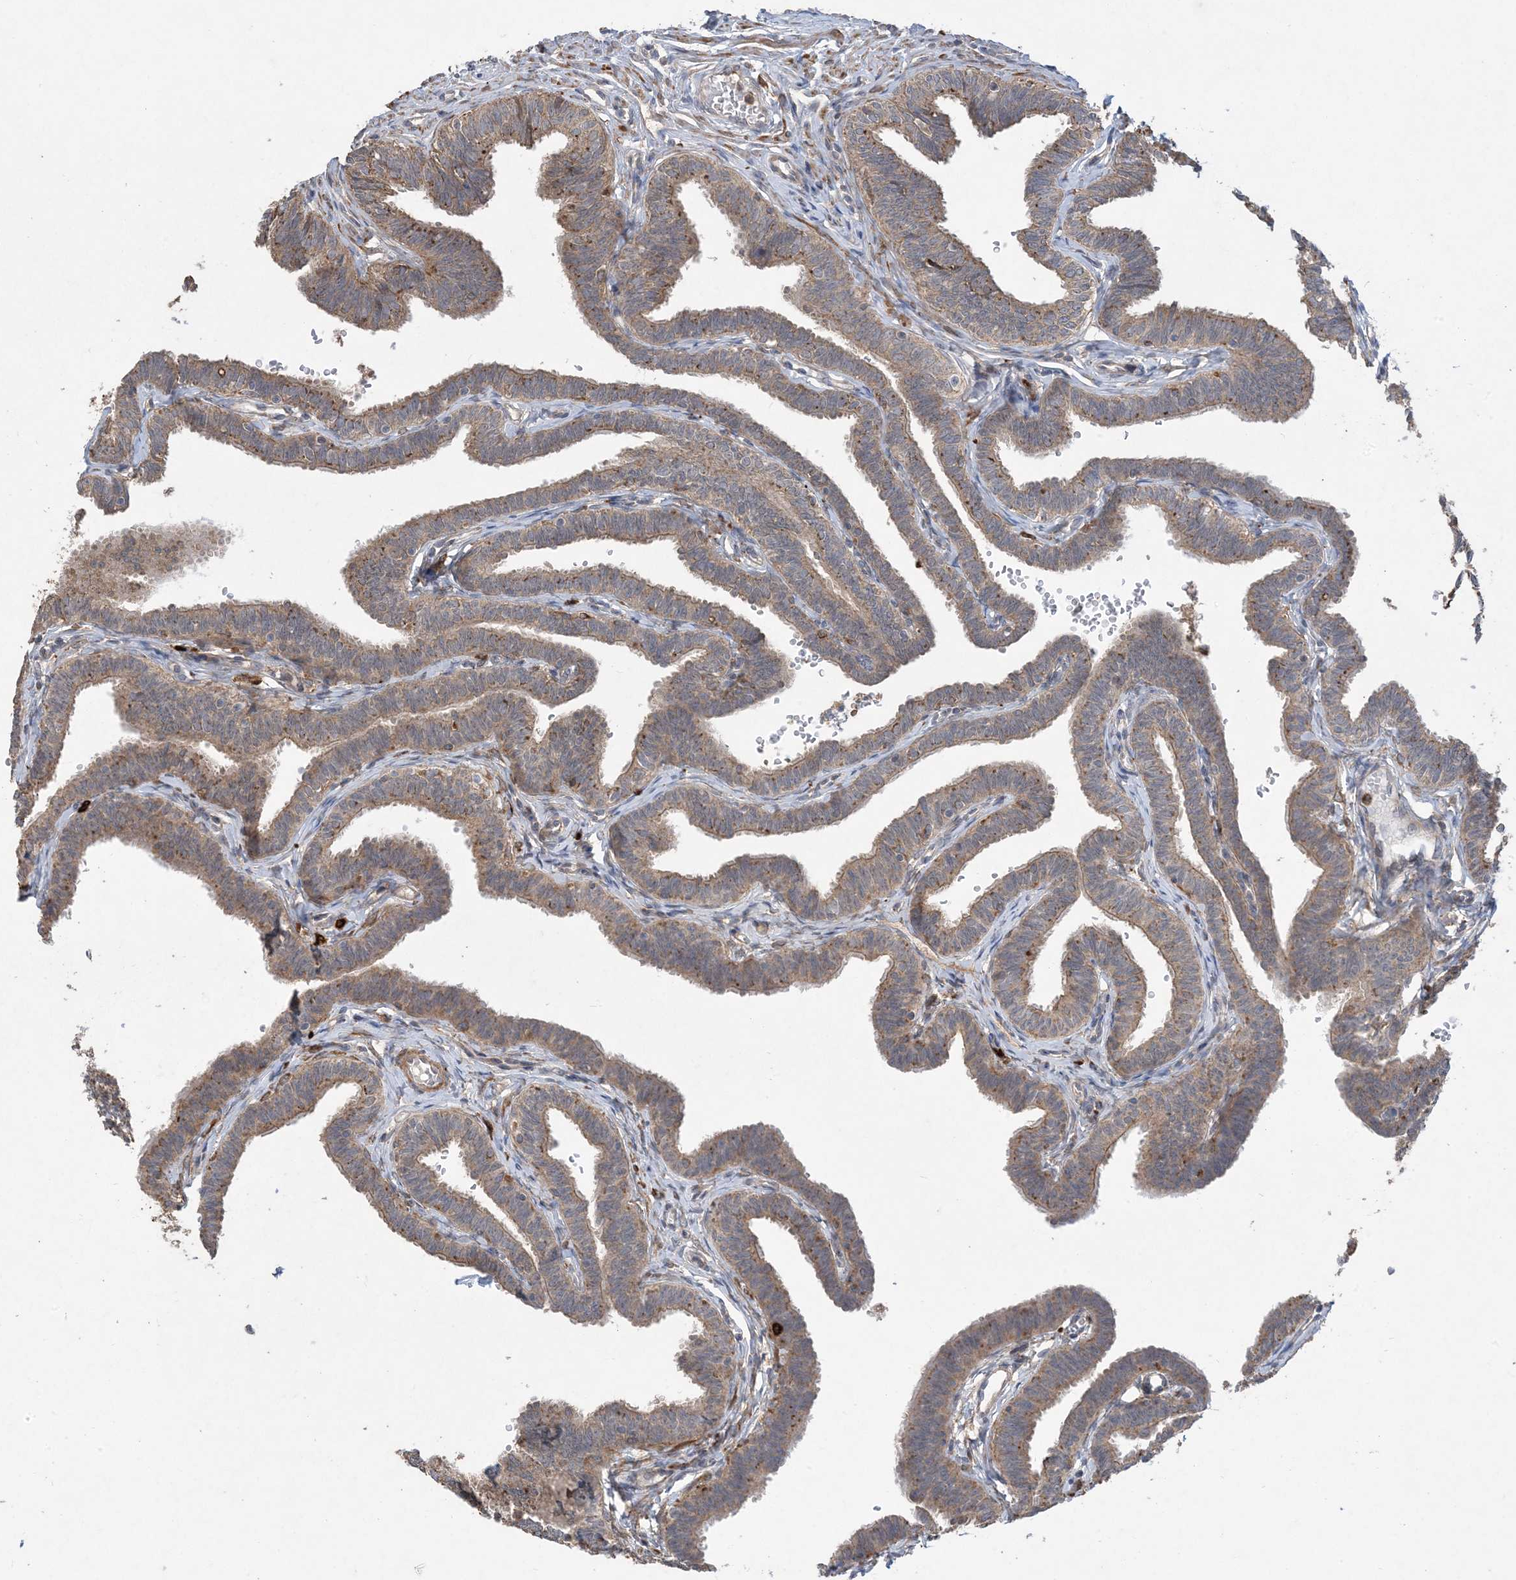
{"staining": {"intensity": "moderate", "quantity": "25%-75%", "location": "cytoplasmic/membranous"}, "tissue": "fallopian tube", "cell_type": "Glandular cells", "image_type": "normal", "snomed": [{"axis": "morphology", "description": "Normal tissue, NOS"}, {"axis": "topography", "description": "Fallopian tube"}, {"axis": "topography", "description": "Ovary"}], "caption": "Fallopian tube stained with a brown dye demonstrates moderate cytoplasmic/membranous positive positivity in approximately 25%-75% of glandular cells.", "gene": "MASP2", "patient": {"sex": "female", "age": 23}}